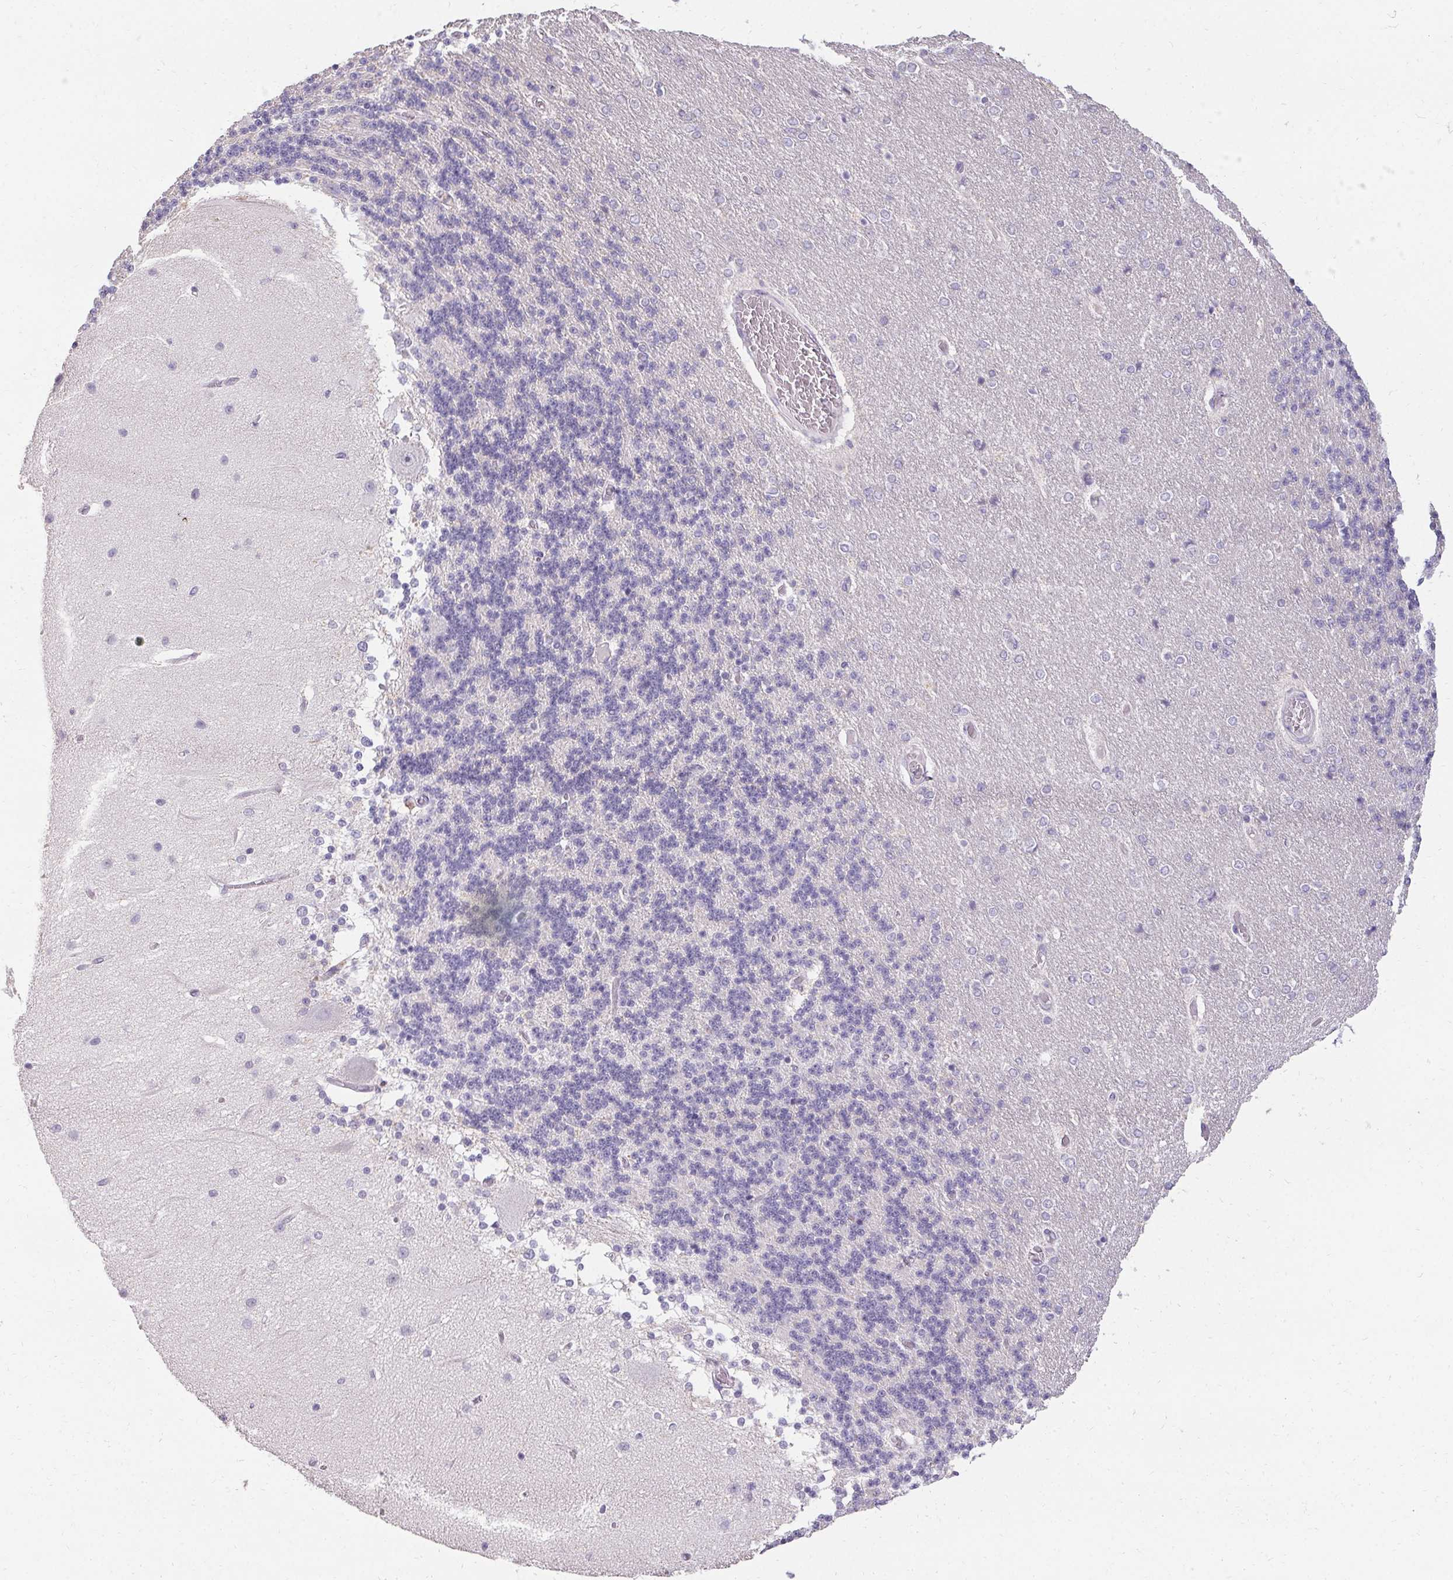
{"staining": {"intensity": "negative", "quantity": "none", "location": "none"}, "tissue": "cerebellum", "cell_type": "Cells in granular layer", "image_type": "normal", "snomed": [{"axis": "morphology", "description": "Normal tissue, NOS"}, {"axis": "topography", "description": "Cerebellum"}], "caption": "Immunohistochemical staining of normal human cerebellum shows no significant positivity in cells in granular layer.", "gene": "PMEL", "patient": {"sex": "female", "age": 54}}